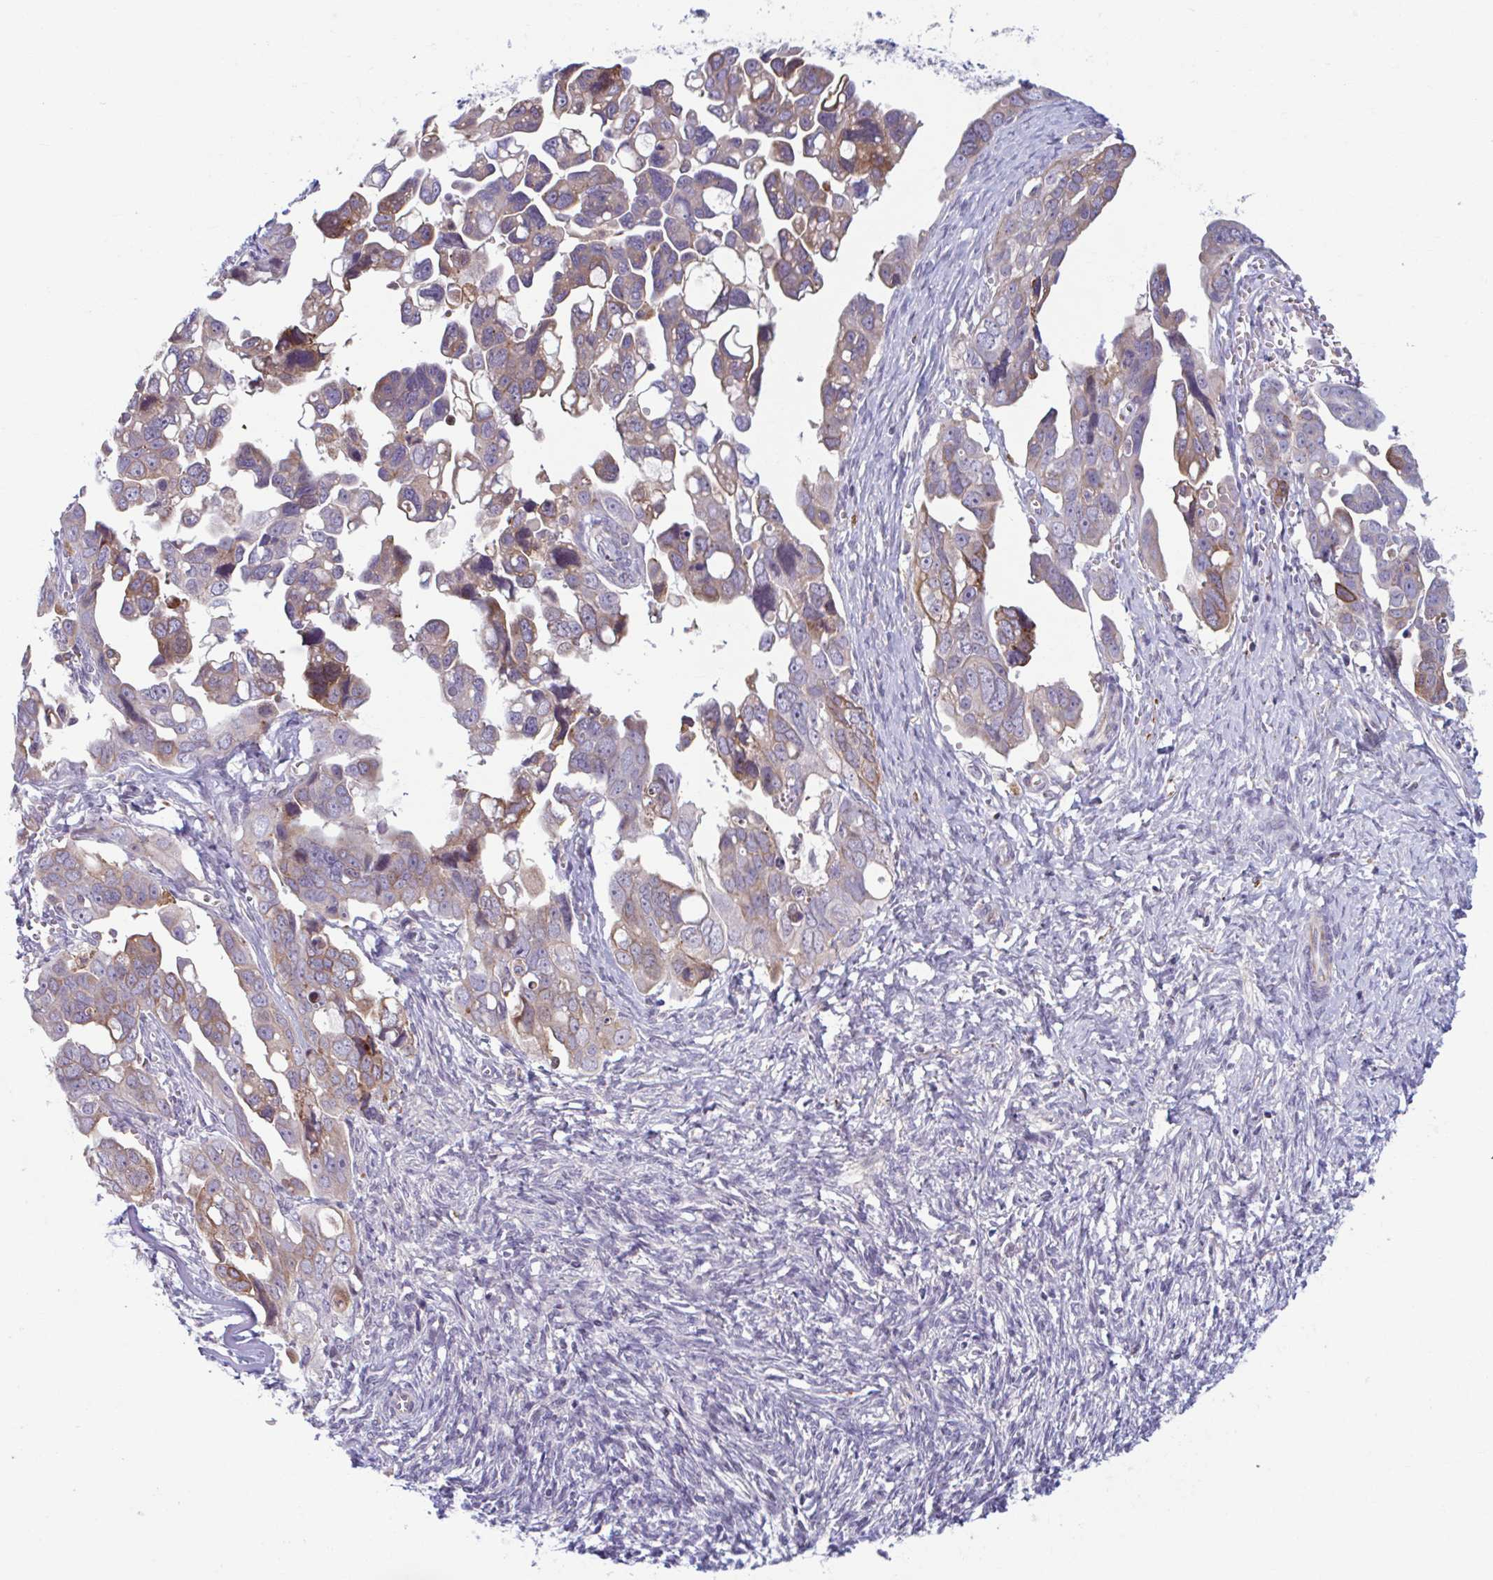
{"staining": {"intensity": "moderate", "quantity": ">75%", "location": "cytoplasmic/membranous"}, "tissue": "ovarian cancer", "cell_type": "Tumor cells", "image_type": "cancer", "snomed": [{"axis": "morphology", "description": "Cystadenocarcinoma, serous, NOS"}, {"axis": "topography", "description": "Ovary"}], "caption": "An immunohistochemistry (IHC) photomicrograph of tumor tissue is shown. Protein staining in brown shows moderate cytoplasmic/membranous positivity in serous cystadenocarcinoma (ovarian) within tumor cells. (DAB (3,3'-diaminobenzidine) IHC with brightfield microscopy, high magnification).", "gene": "ADAT3", "patient": {"sex": "female", "age": 59}}